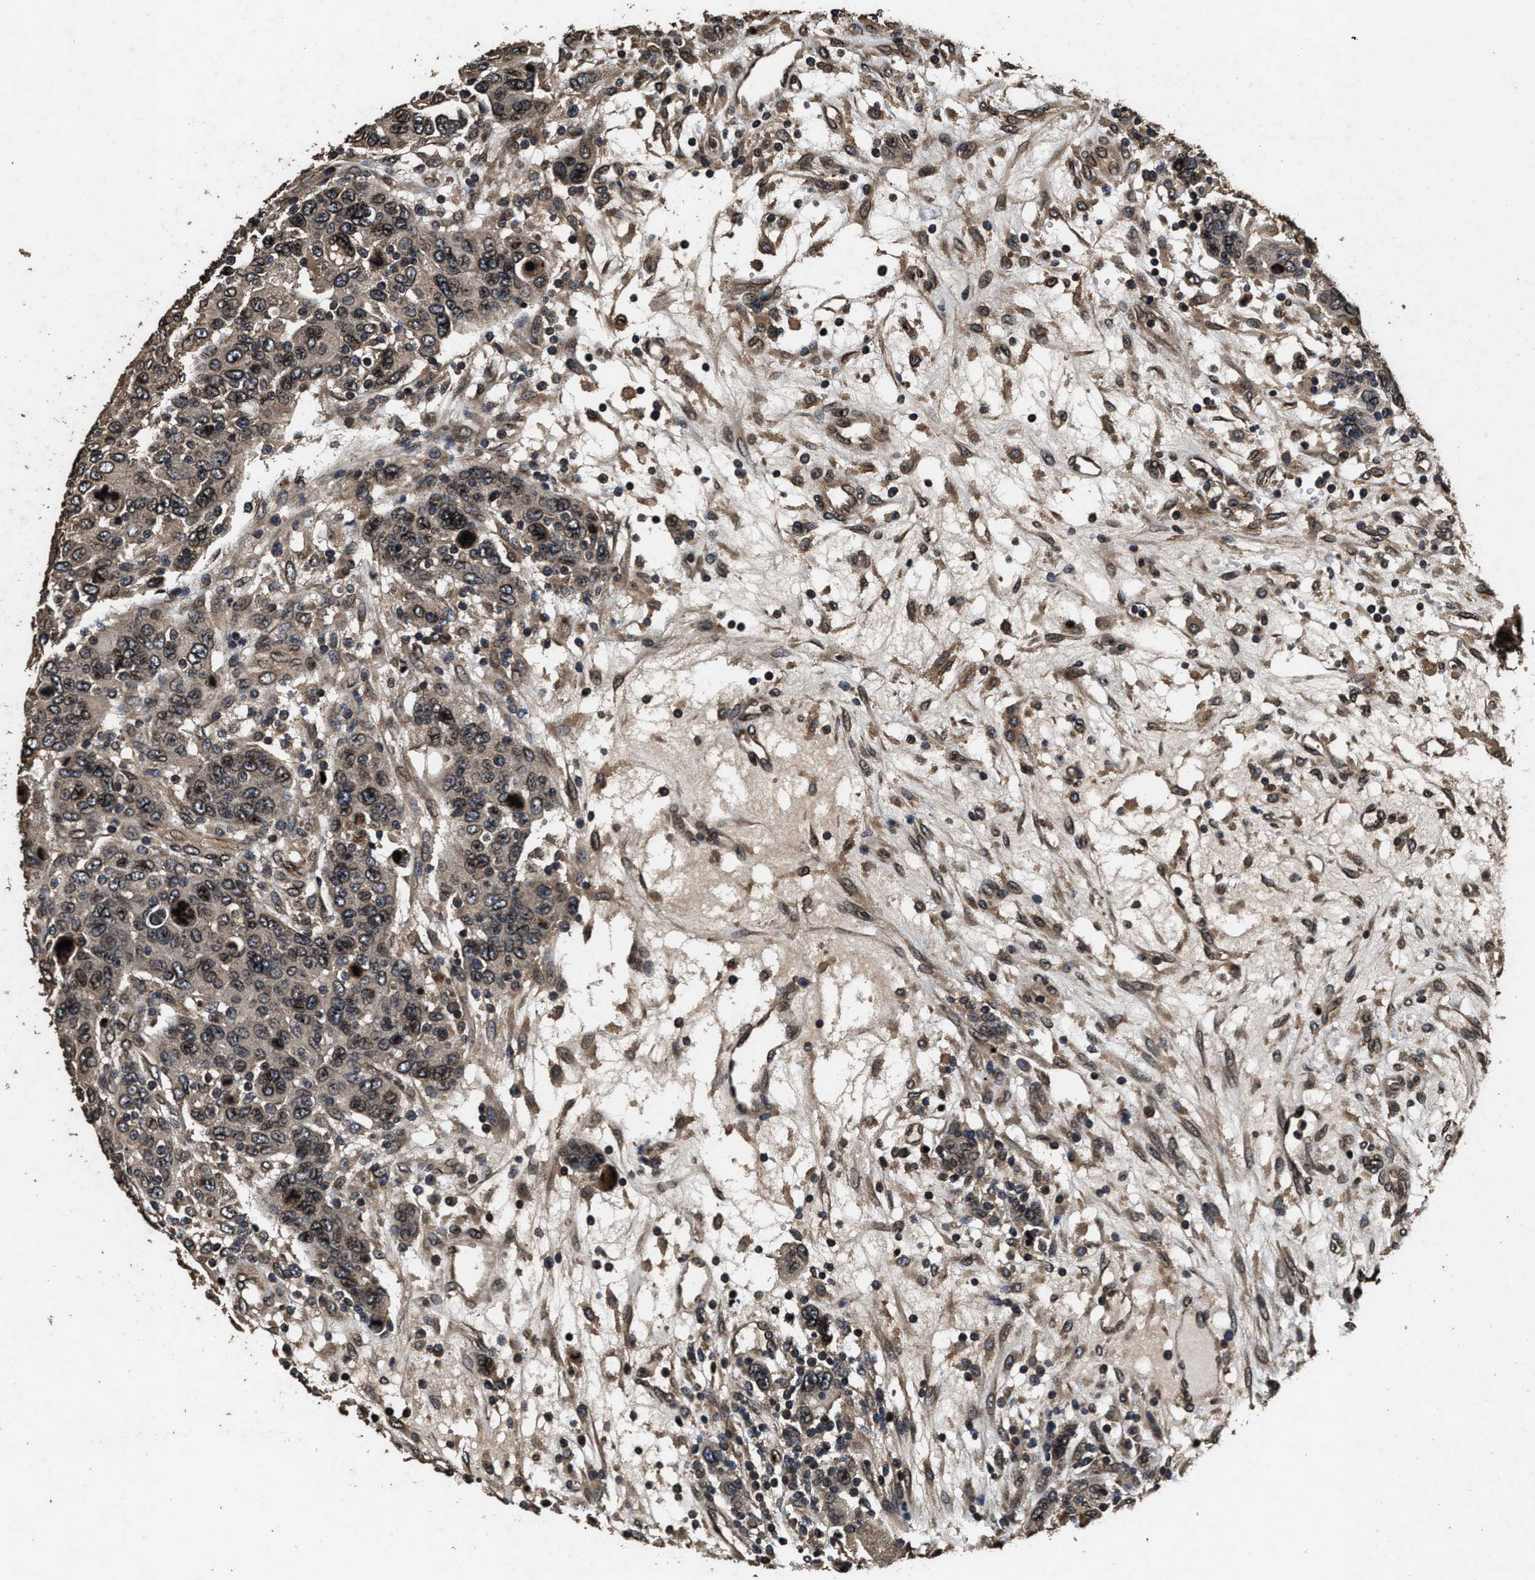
{"staining": {"intensity": "moderate", "quantity": ">75%", "location": "cytoplasmic/membranous,nuclear"}, "tissue": "breast cancer", "cell_type": "Tumor cells", "image_type": "cancer", "snomed": [{"axis": "morphology", "description": "Duct carcinoma"}, {"axis": "topography", "description": "Breast"}], "caption": "Moderate cytoplasmic/membranous and nuclear staining is seen in about >75% of tumor cells in breast cancer (invasive ductal carcinoma). (DAB (3,3'-diaminobenzidine) IHC with brightfield microscopy, high magnification).", "gene": "ACCS", "patient": {"sex": "female", "age": 37}}